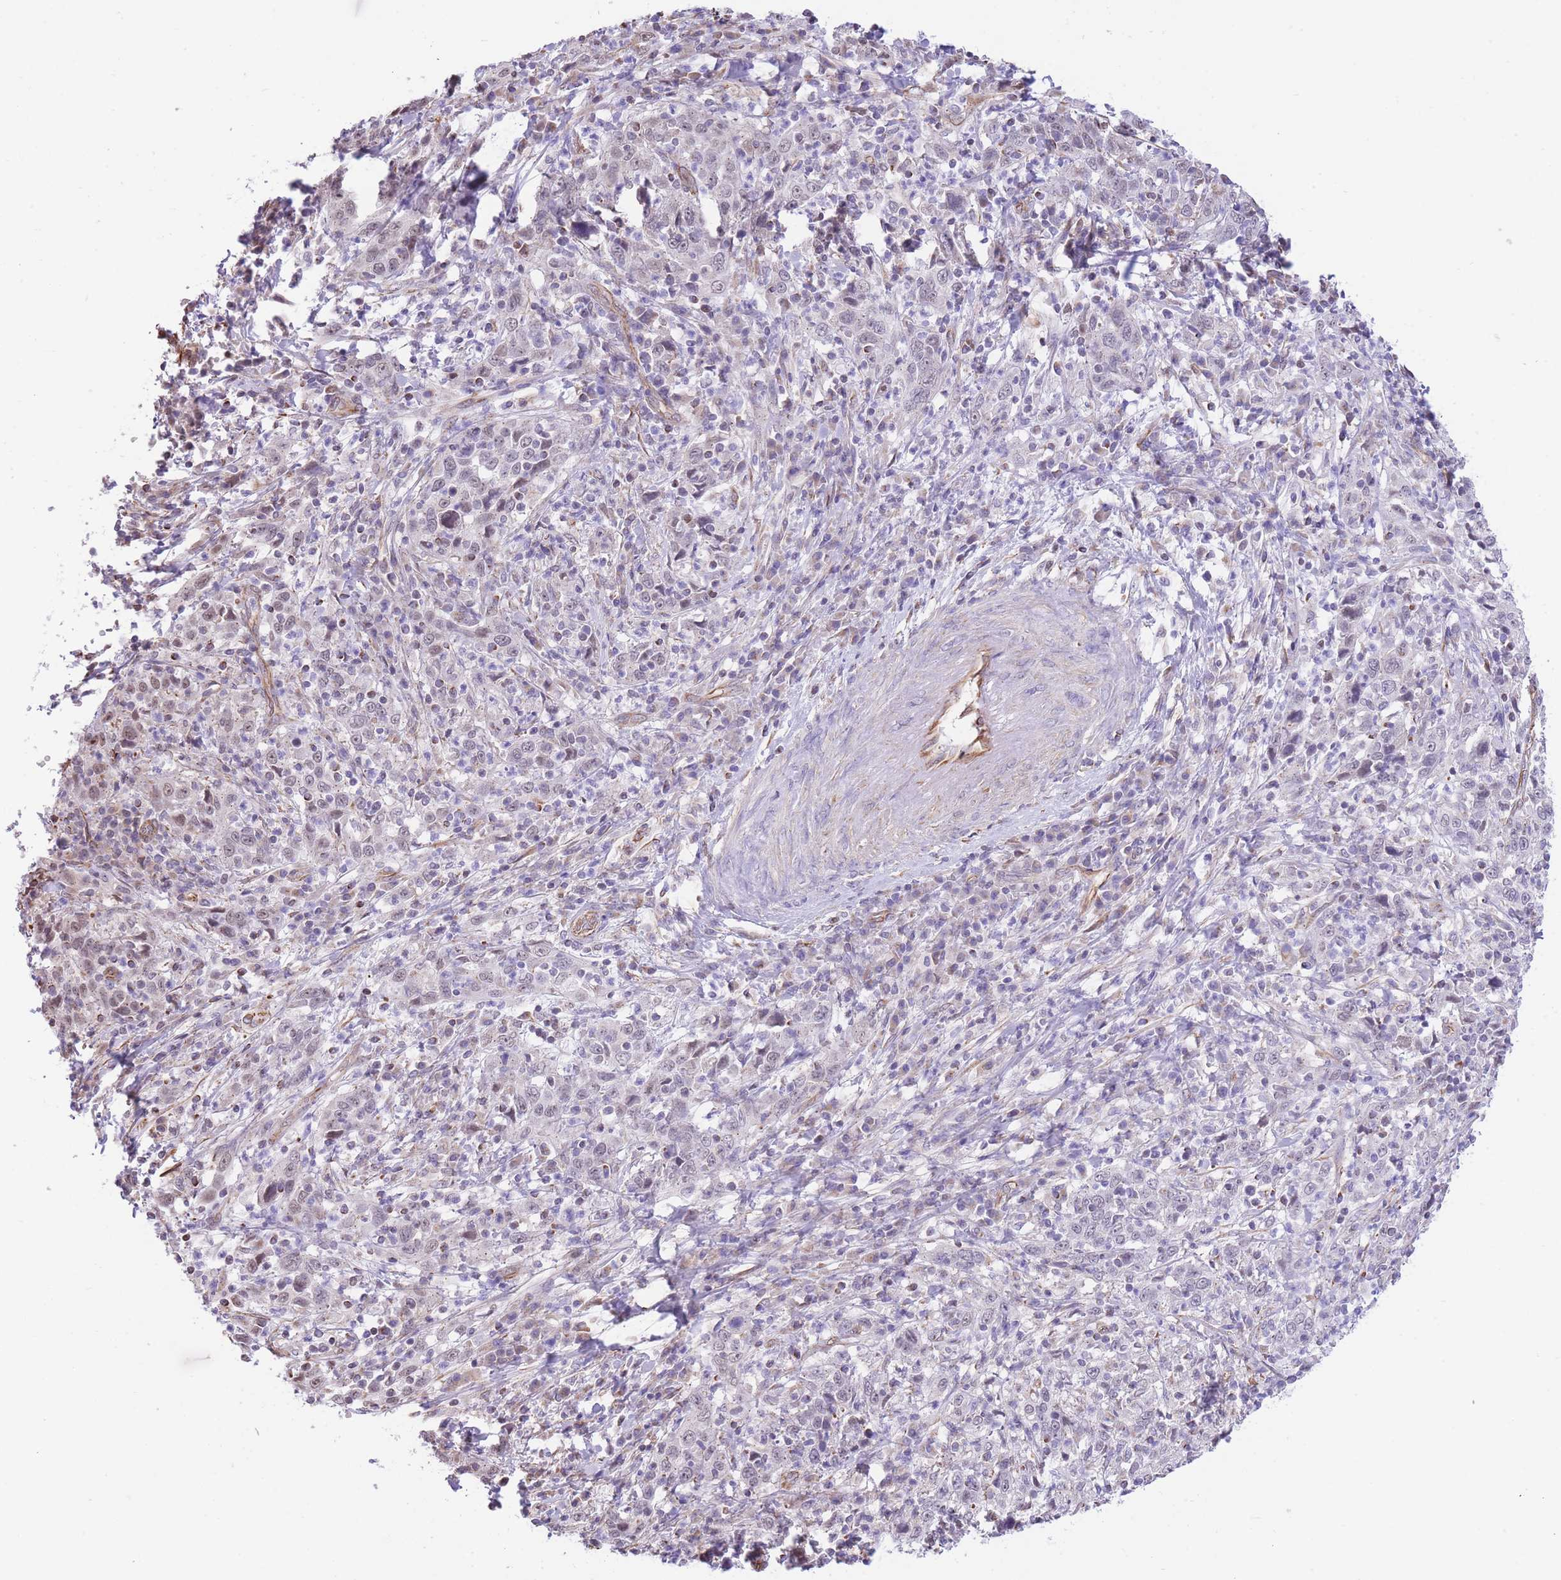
{"staining": {"intensity": "negative", "quantity": "none", "location": "none"}, "tissue": "cervical cancer", "cell_type": "Tumor cells", "image_type": "cancer", "snomed": [{"axis": "morphology", "description": "Squamous cell carcinoma, NOS"}, {"axis": "topography", "description": "Cervix"}], "caption": "There is no significant positivity in tumor cells of cervical cancer.", "gene": "PSG8", "patient": {"sex": "female", "age": 46}}